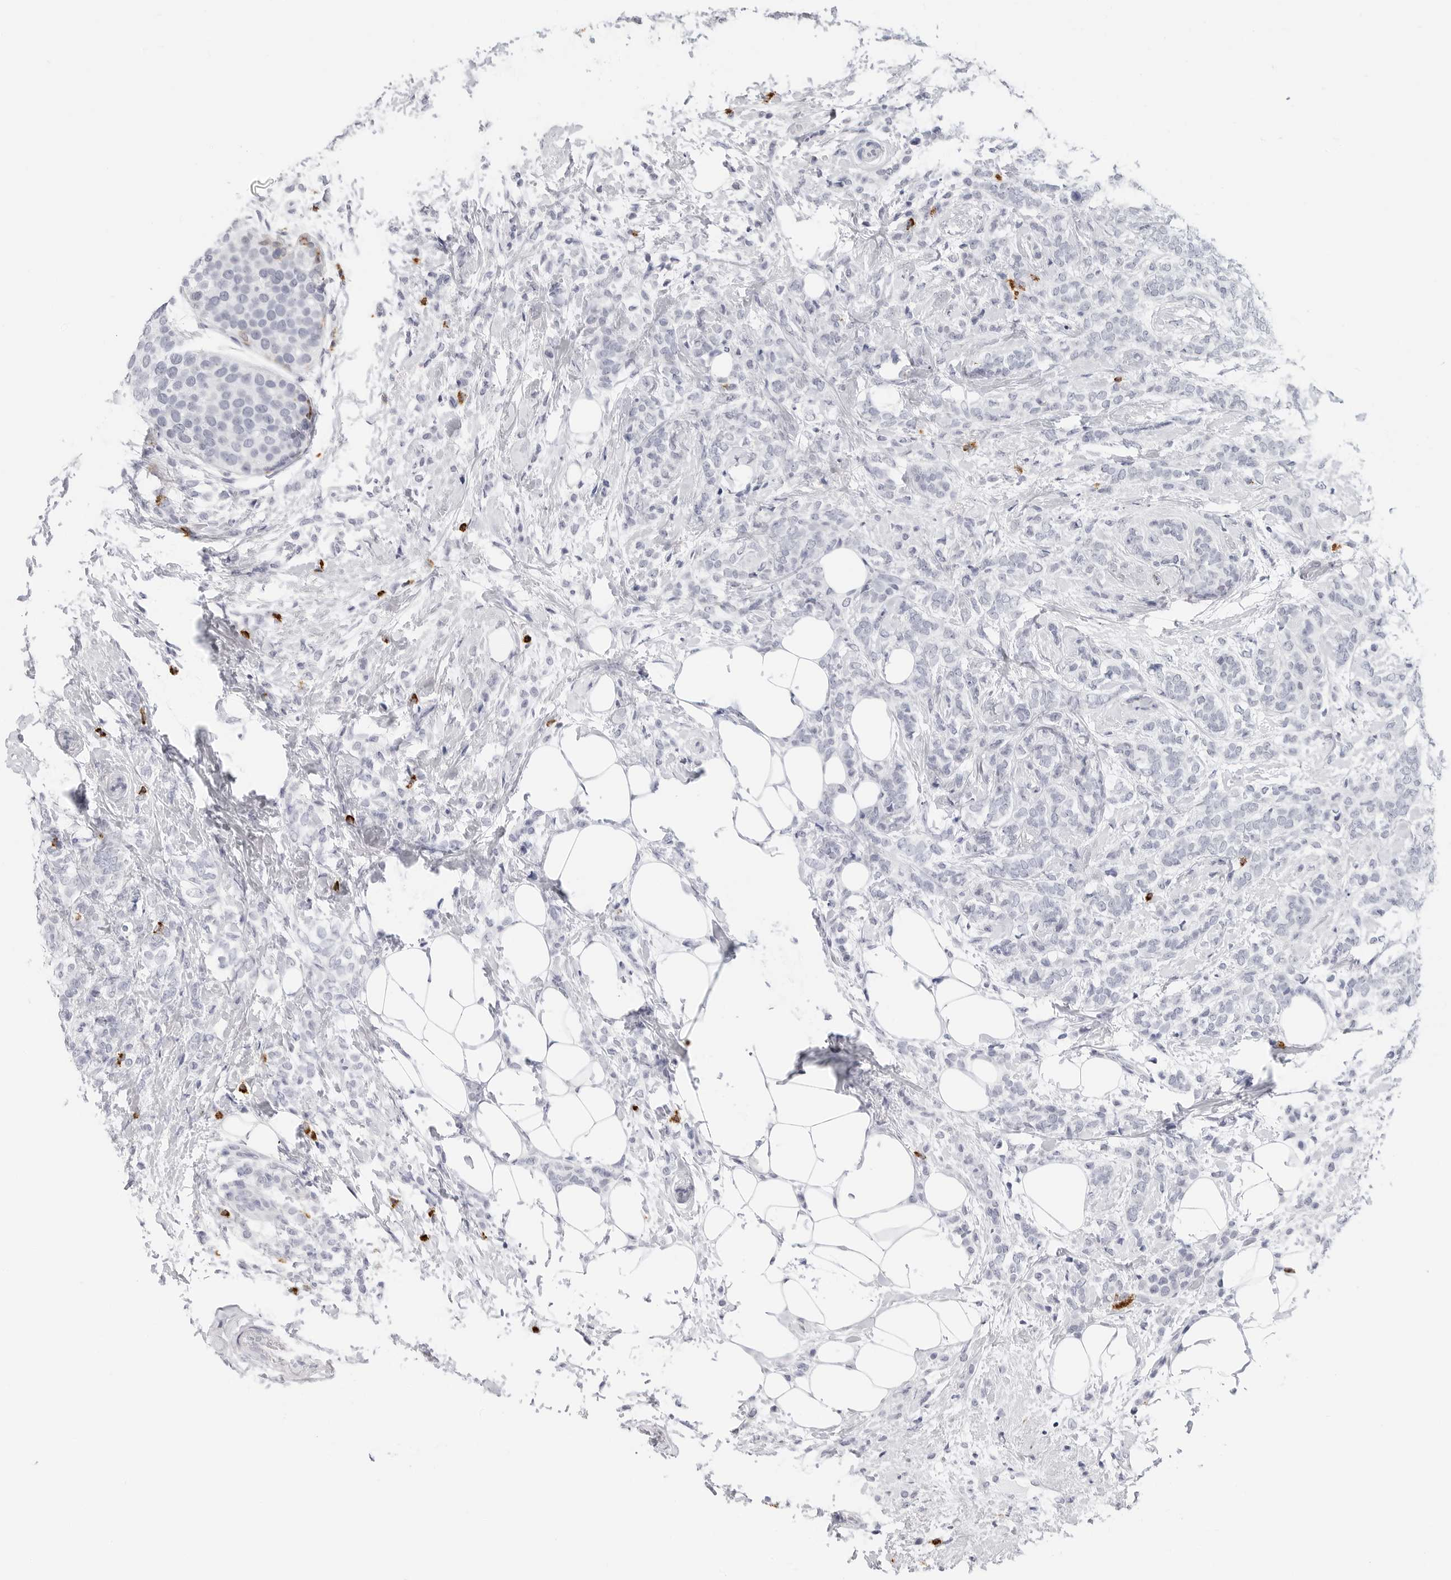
{"staining": {"intensity": "negative", "quantity": "none", "location": "none"}, "tissue": "breast cancer", "cell_type": "Tumor cells", "image_type": "cancer", "snomed": [{"axis": "morphology", "description": "Lobular carcinoma"}, {"axis": "topography", "description": "Breast"}], "caption": "IHC of human breast lobular carcinoma demonstrates no positivity in tumor cells.", "gene": "HSPB7", "patient": {"sex": "female", "age": 50}}